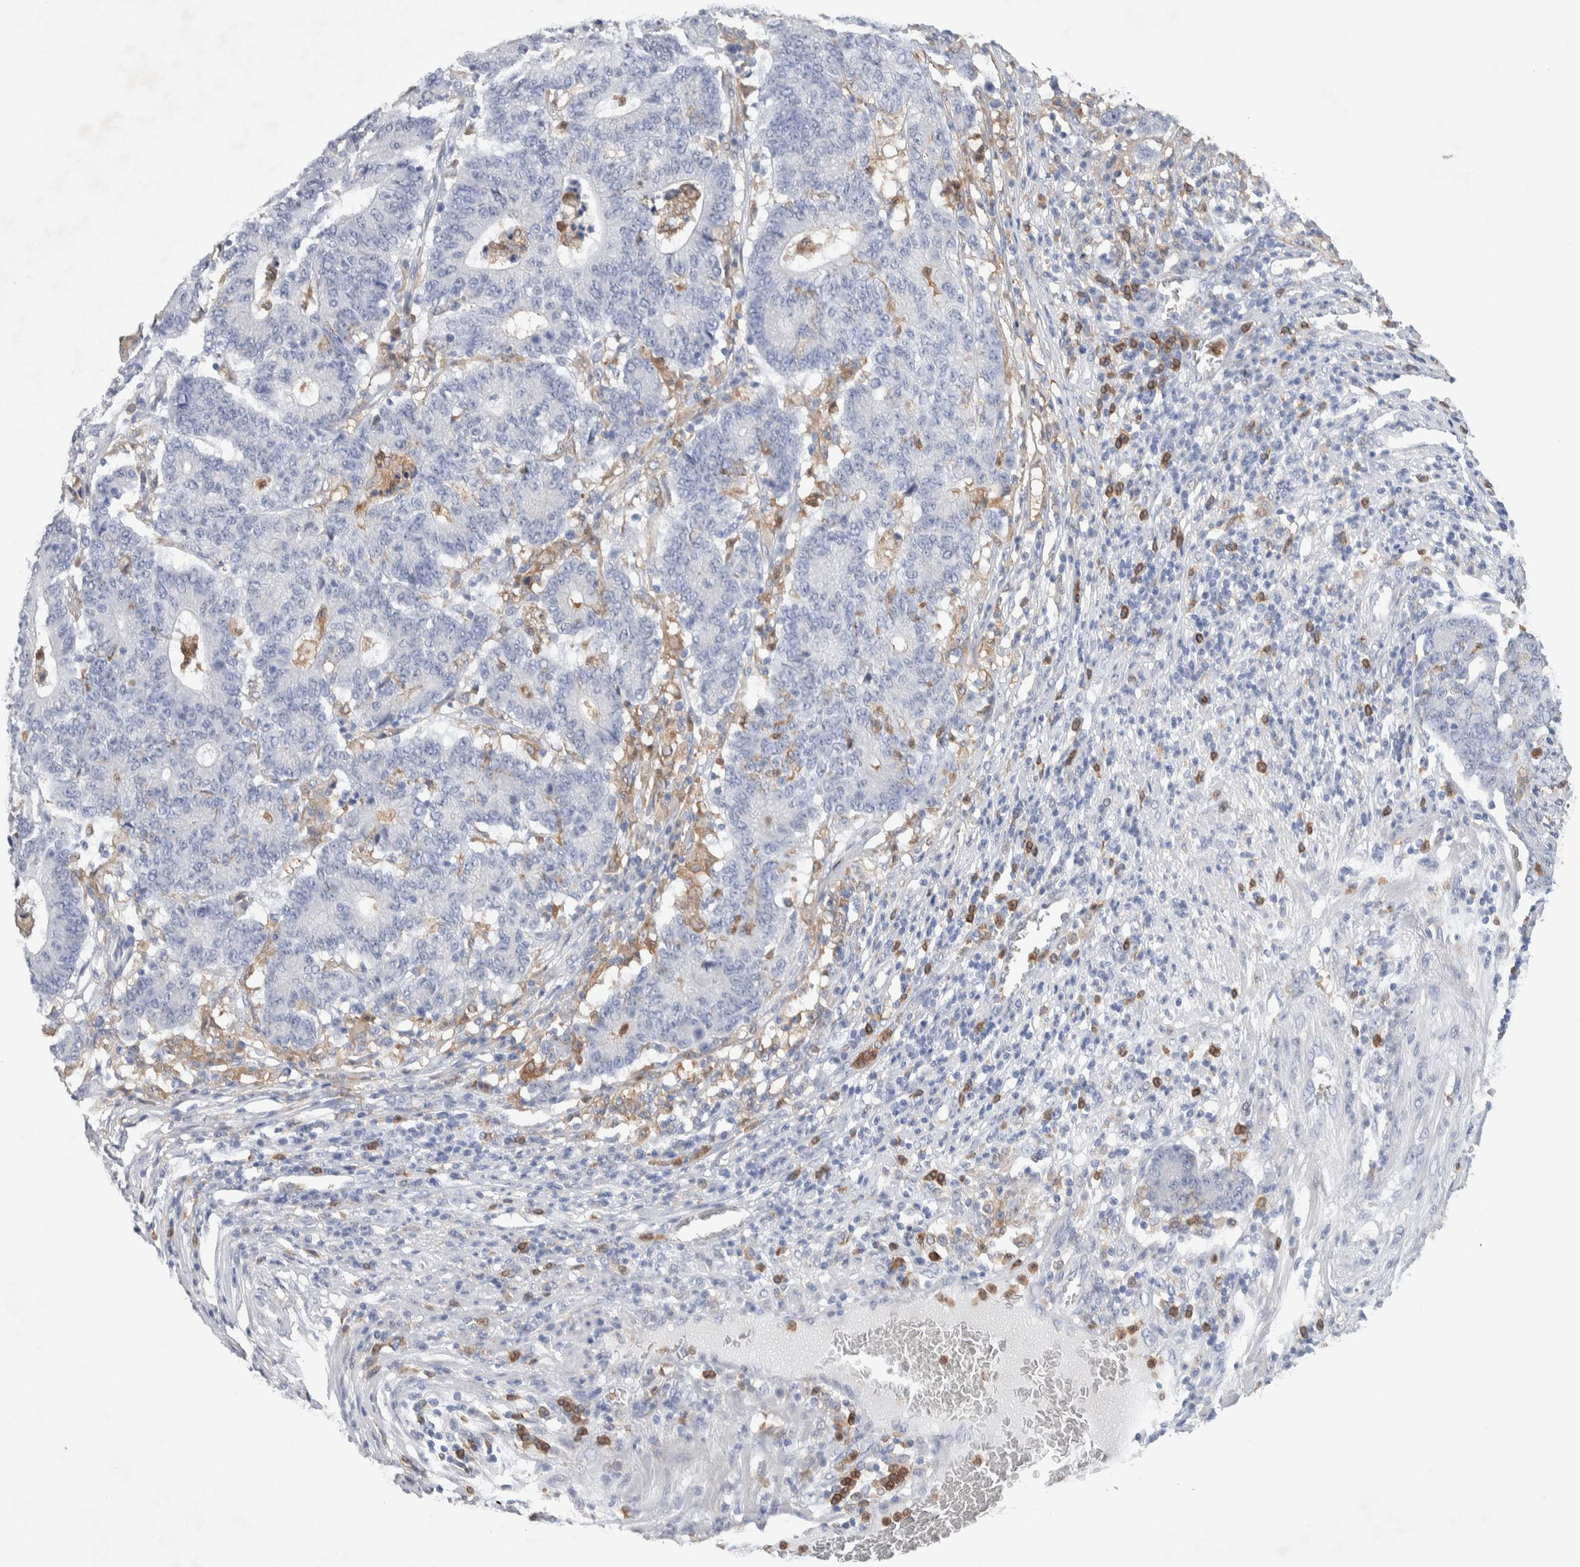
{"staining": {"intensity": "negative", "quantity": "none", "location": "none"}, "tissue": "colorectal cancer", "cell_type": "Tumor cells", "image_type": "cancer", "snomed": [{"axis": "morphology", "description": "Normal tissue, NOS"}, {"axis": "morphology", "description": "Adenocarcinoma, NOS"}, {"axis": "topography", "description": "Colon"}], "caption": "Colorectal cancer stained for a protein using IHC displays no positivity tumor cells.", "gene": "NCF2", "patient": {"sex": "female", "age": 75}}